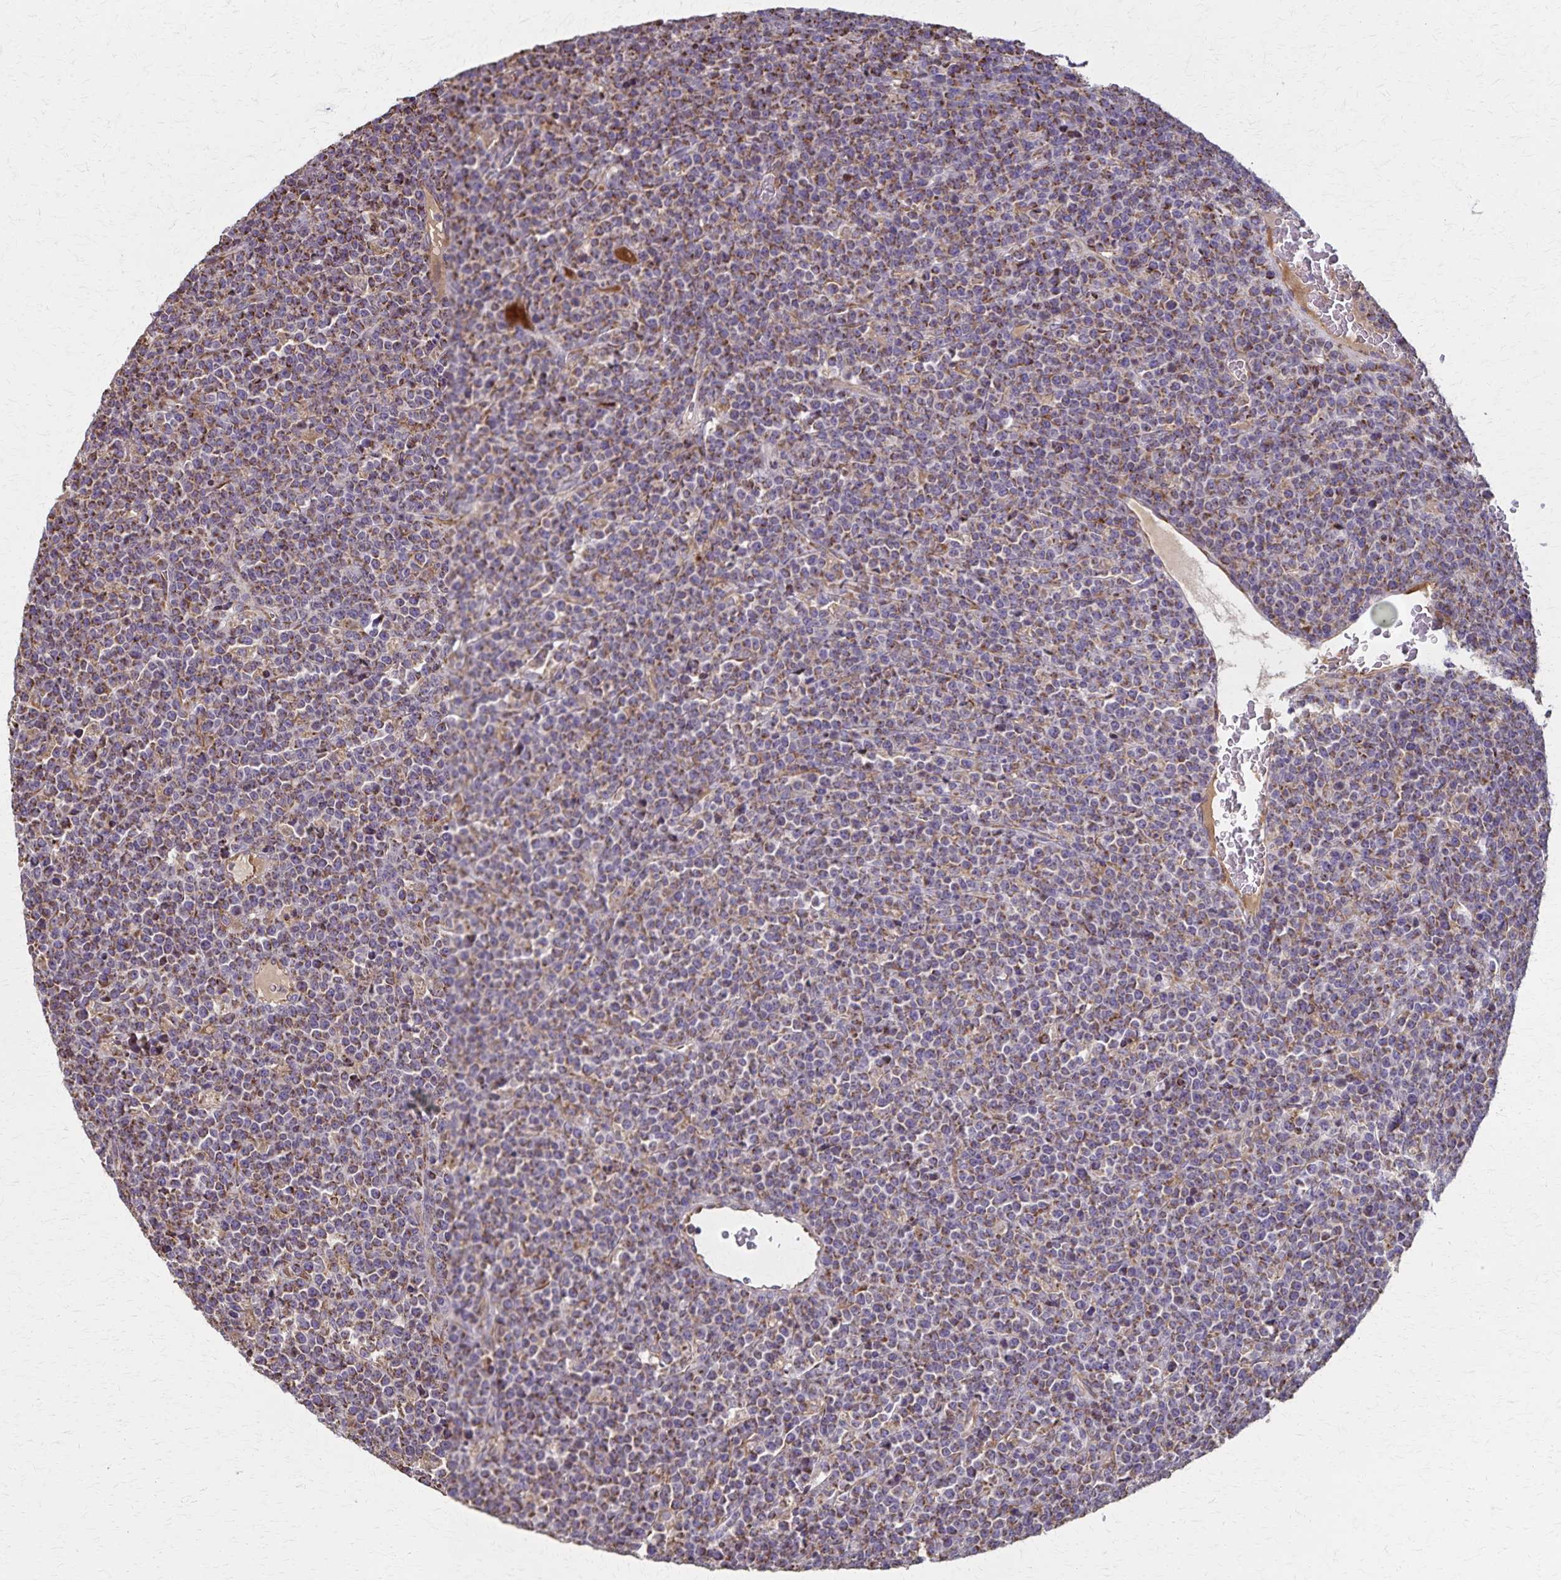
{"staining": {"intensity": "moderate", "quantity": ">75%", "location": "cytoplasmic/membranous"}, "tissue": "lymphoma", "cell_type": "Tumor cells", "image_type": "cancer", "snomed": [{"axis": "morphology", "description": "Malignant lymphoma, non-Hodgkin's type, High grade"}, {"axis": "topography", "description": "Ovary"}], "caption": "Moderate cytoplasmic/membranous protein positivity is appreciated in approximately >75% of tumor cells in lymphoma.", "gene": "RNF10", "patient": {"sex": "female", "age": 56}}